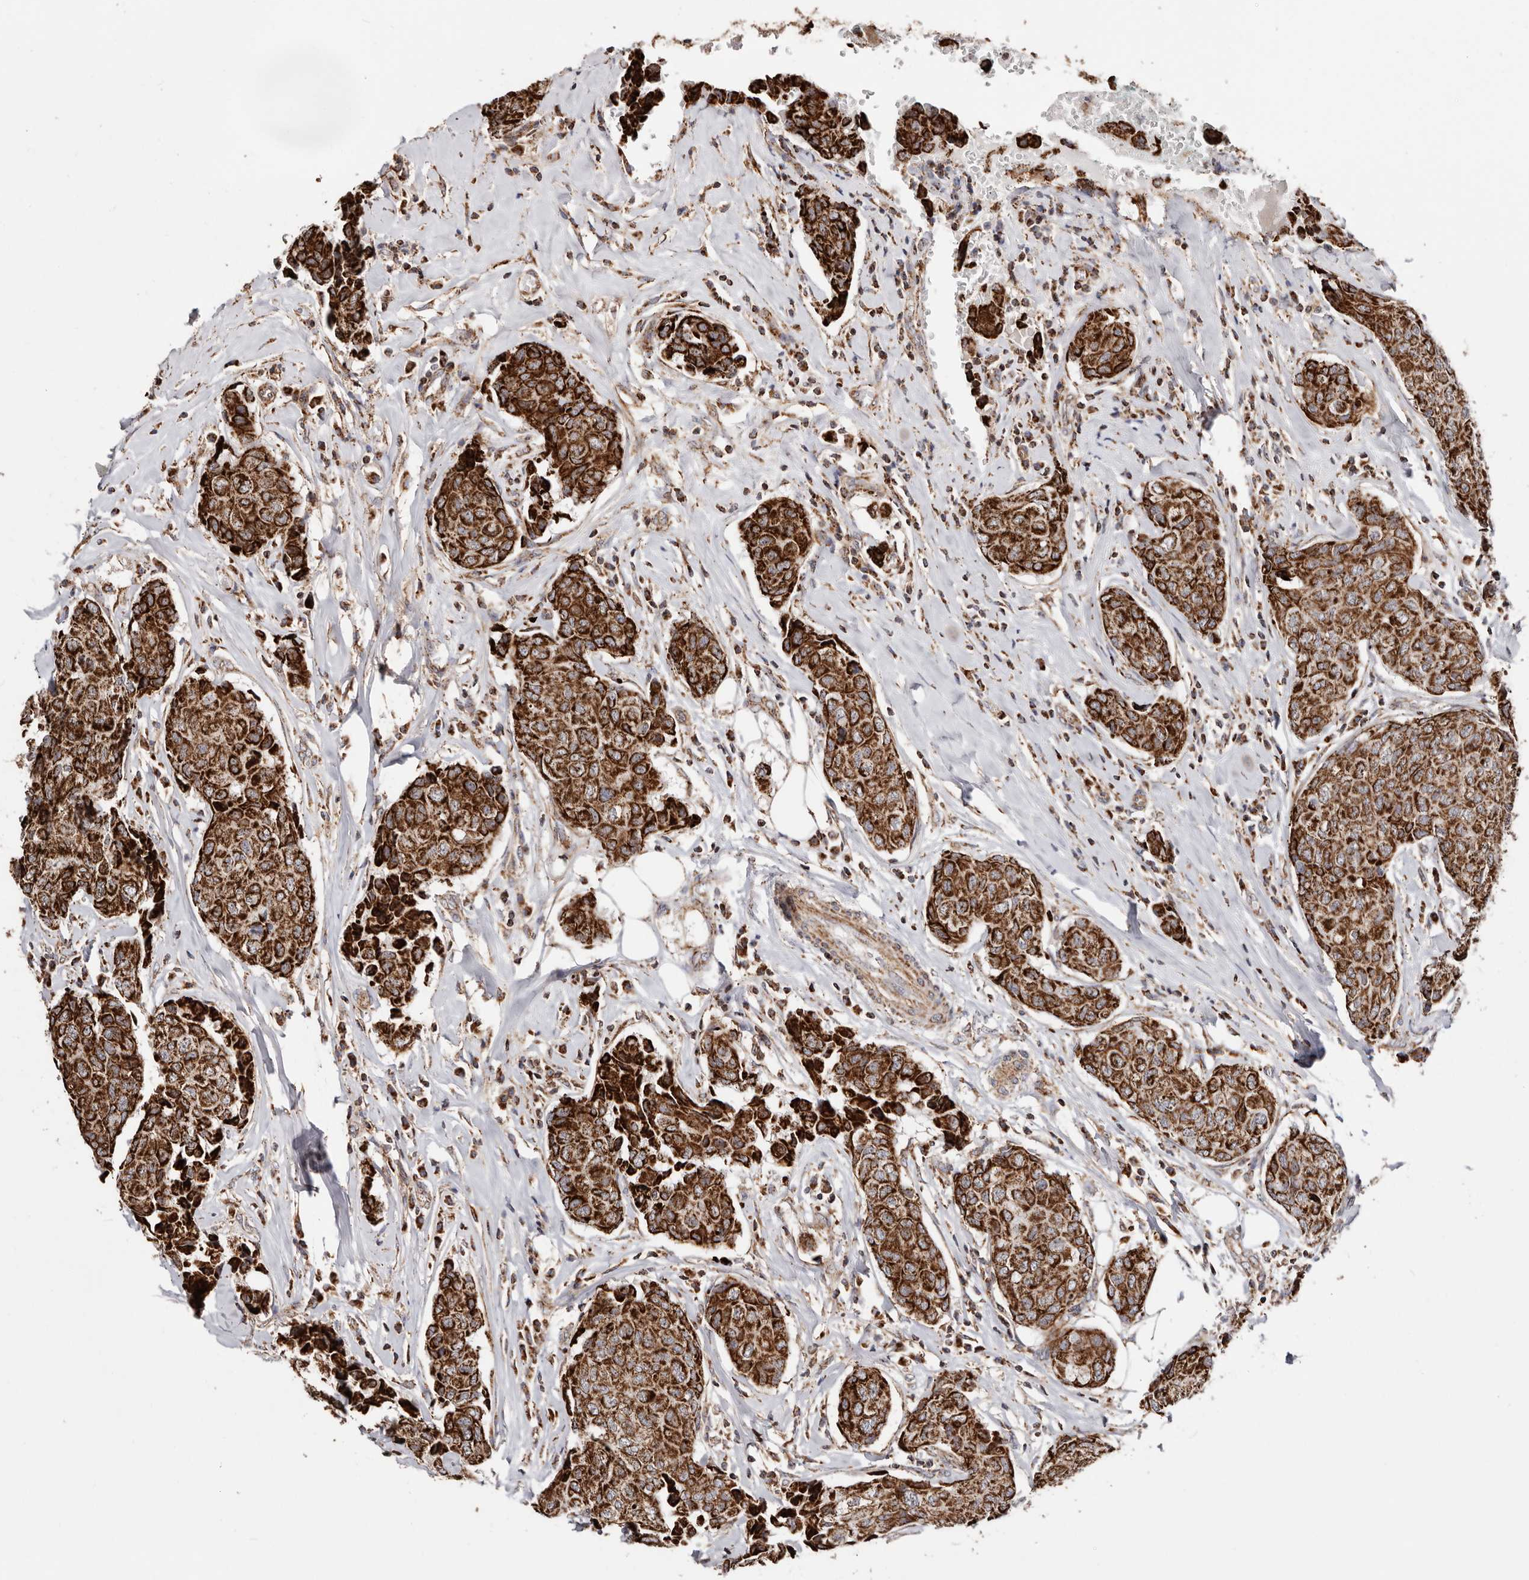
{"staining": {"intensity": "strong", "quantity": ">75%", "location": "cytoplasmic/membranous"}, "tissue": "breast cancer", "cell_type": "Tumor cells", "image_type": "cancer", "snomed": [{"axis": "morphology", "description": "Duct carcinoma"}, {"axis": "topography", "description": "Breast"}], "caption": "Tumor cells reveal strong cytoplasmic/membranous expression in approximately >75% of cells in breast cancer (invasive ductal carcinoma). Nuclei are stained in blue.", "gene": "PRKACB", "patient": {"sex": "female", "age": 80}}